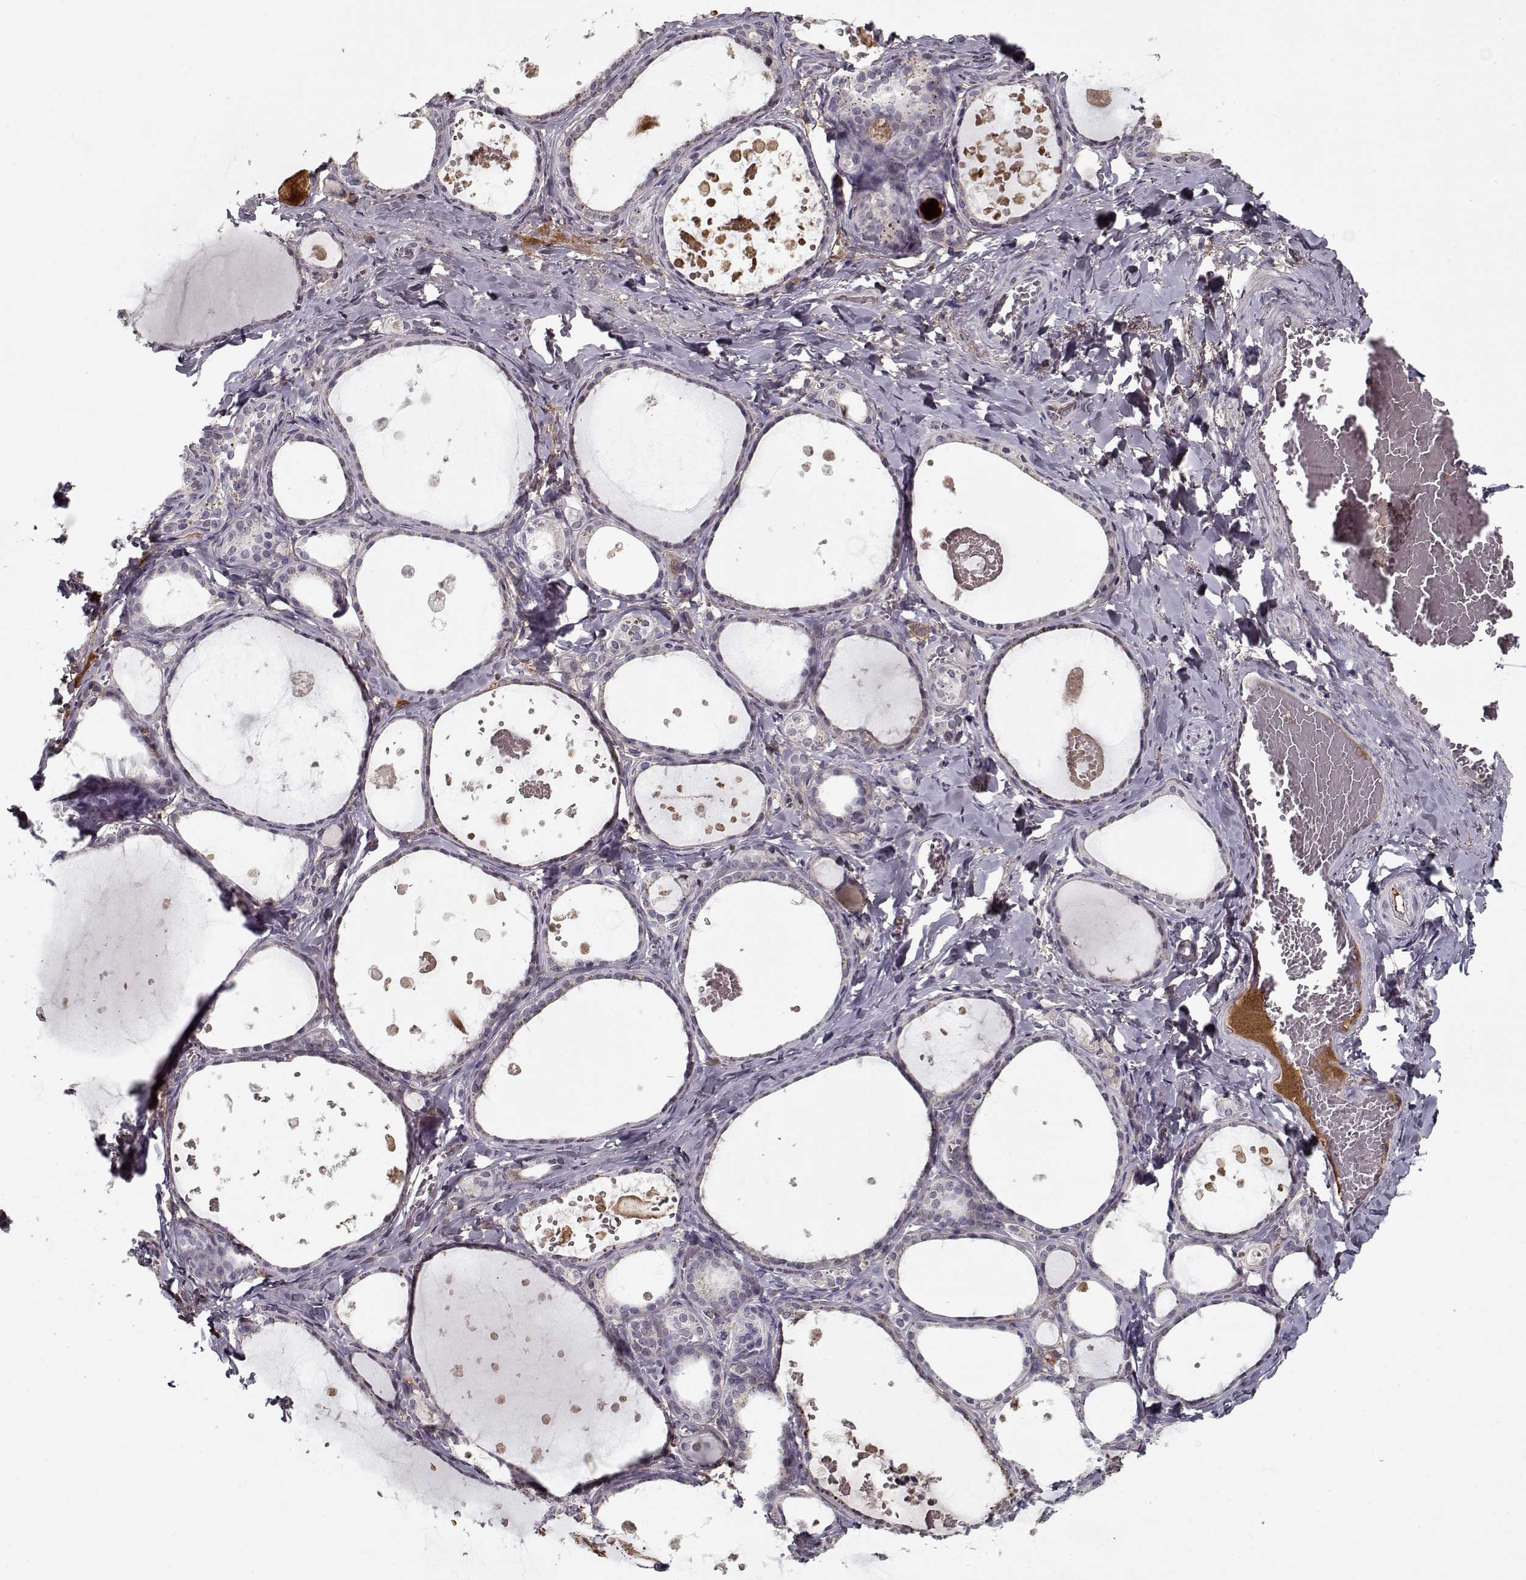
{"staining": {"intensity": "negative", "quantity": "none", "location": "none"}, "tissue": "thyroid gland", "cell_type": "Glandular cells", "image_type": "normal", "snomed": [{"axis": "morphology", "description": "Normal tissue, NOS"}, {"axis": "topography", "description": "Thyroid gland"}], "caption": "This is an immunohistochemistry micrograph of benign human thyroid gland. There is no staining in glandular cells.", "gene": "AFM", "patient": {"sex": "female", "age": 56}}